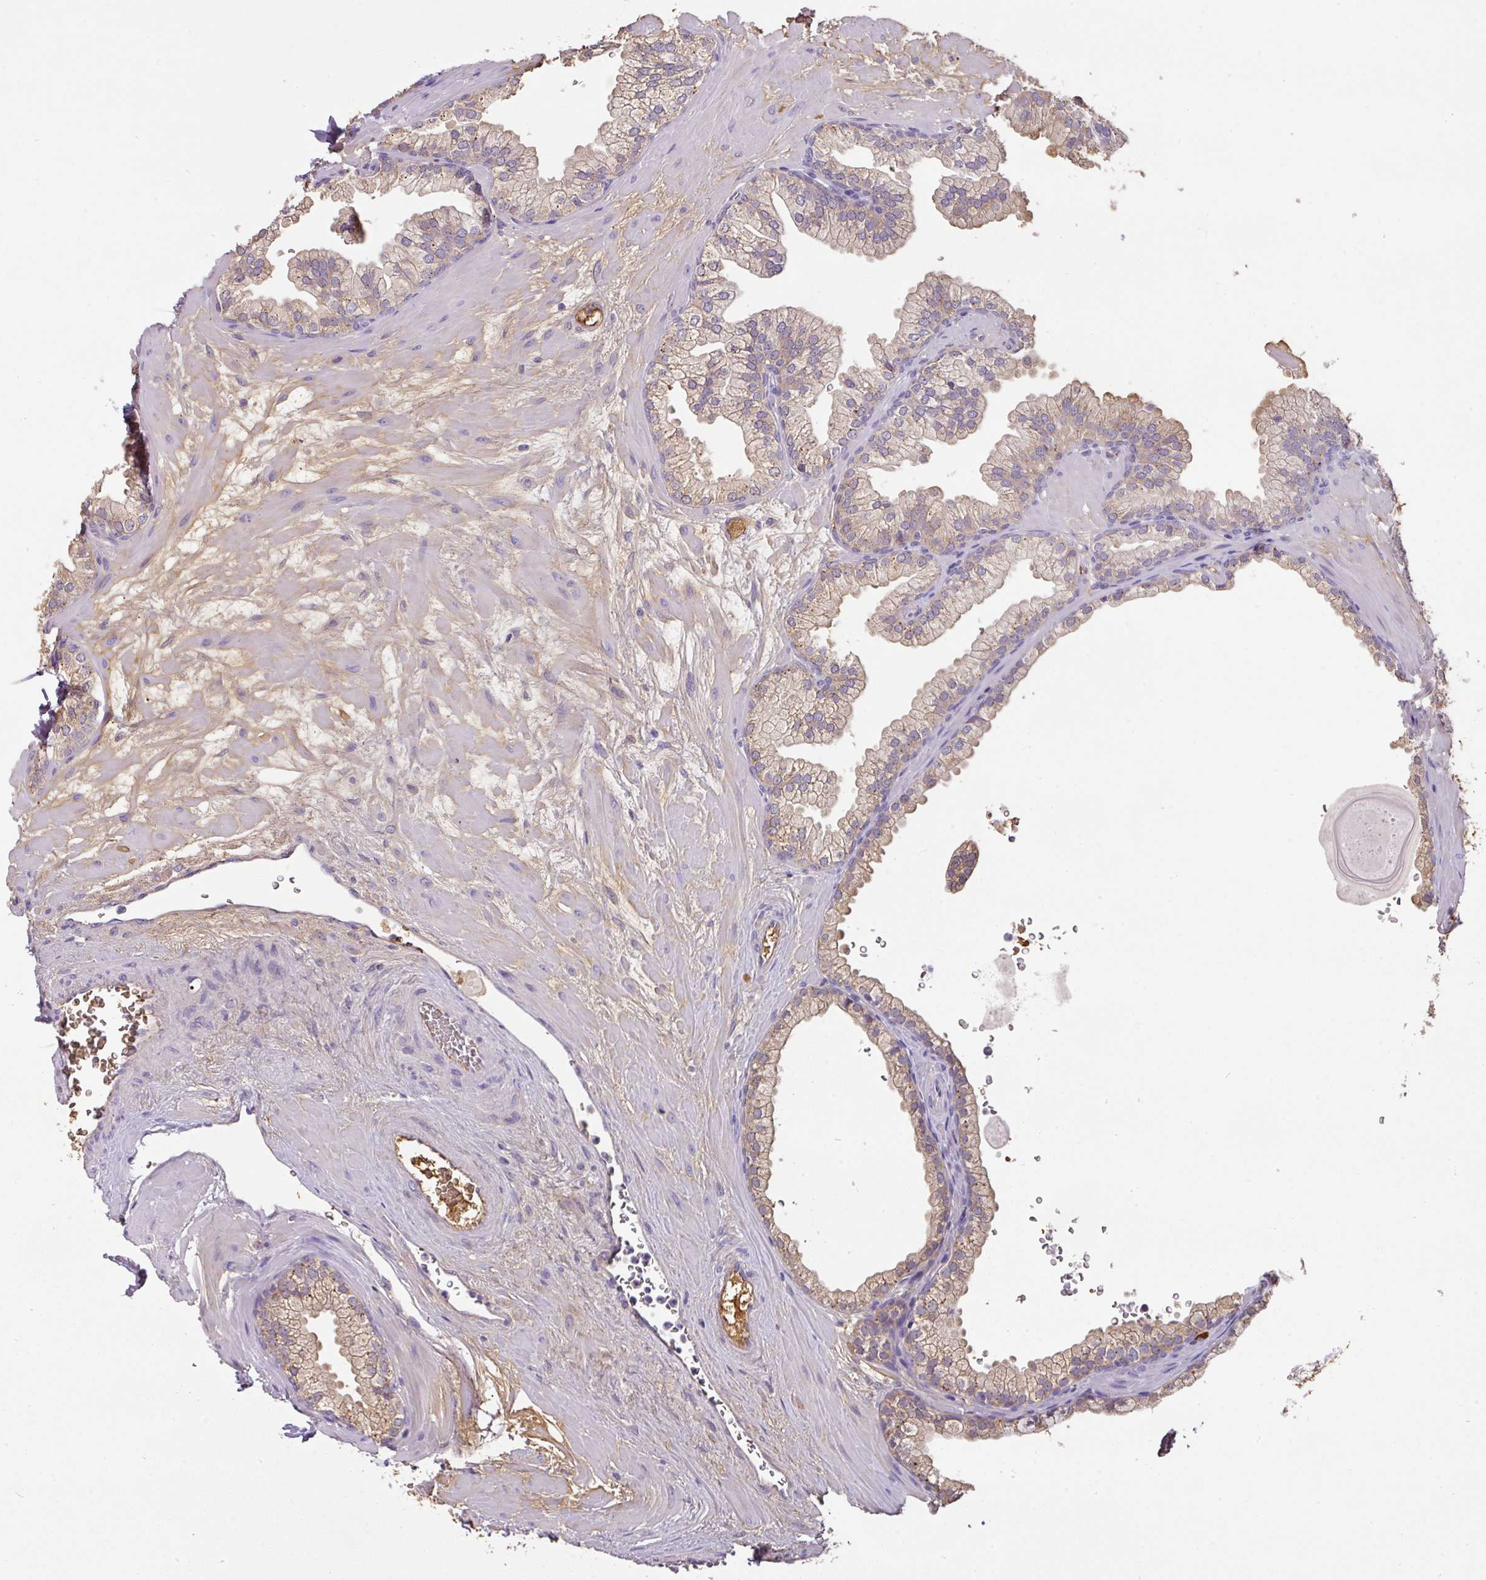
{"staining": {"intensity": "weak", "quantity": "25%-75%", "location": "cytoplasmic/membranous"}, "tissue": "prostate", "cell_type": "Glandular cells", "image_type": "normal", "snomed": [{"axis": "morphology", "description": "Normal tissue, NOS"}, {"axis": "topography", "description": "Prostate"}, {"axis": "topography", "description": "Peripheral nerve tissue"}], "caption": "Immunohistochemical staining of unremarkable human prostate shows low levels of weak cytoplasmic/membranous positivity in approximately 25%-75% of glandular cells. (DAB (3,3'-diaminobenzidine) = brown stain, brightfield microscopy at high magnification).", "gene": "CCZ1B", "patient": {"sex": "male", "age": 61}}